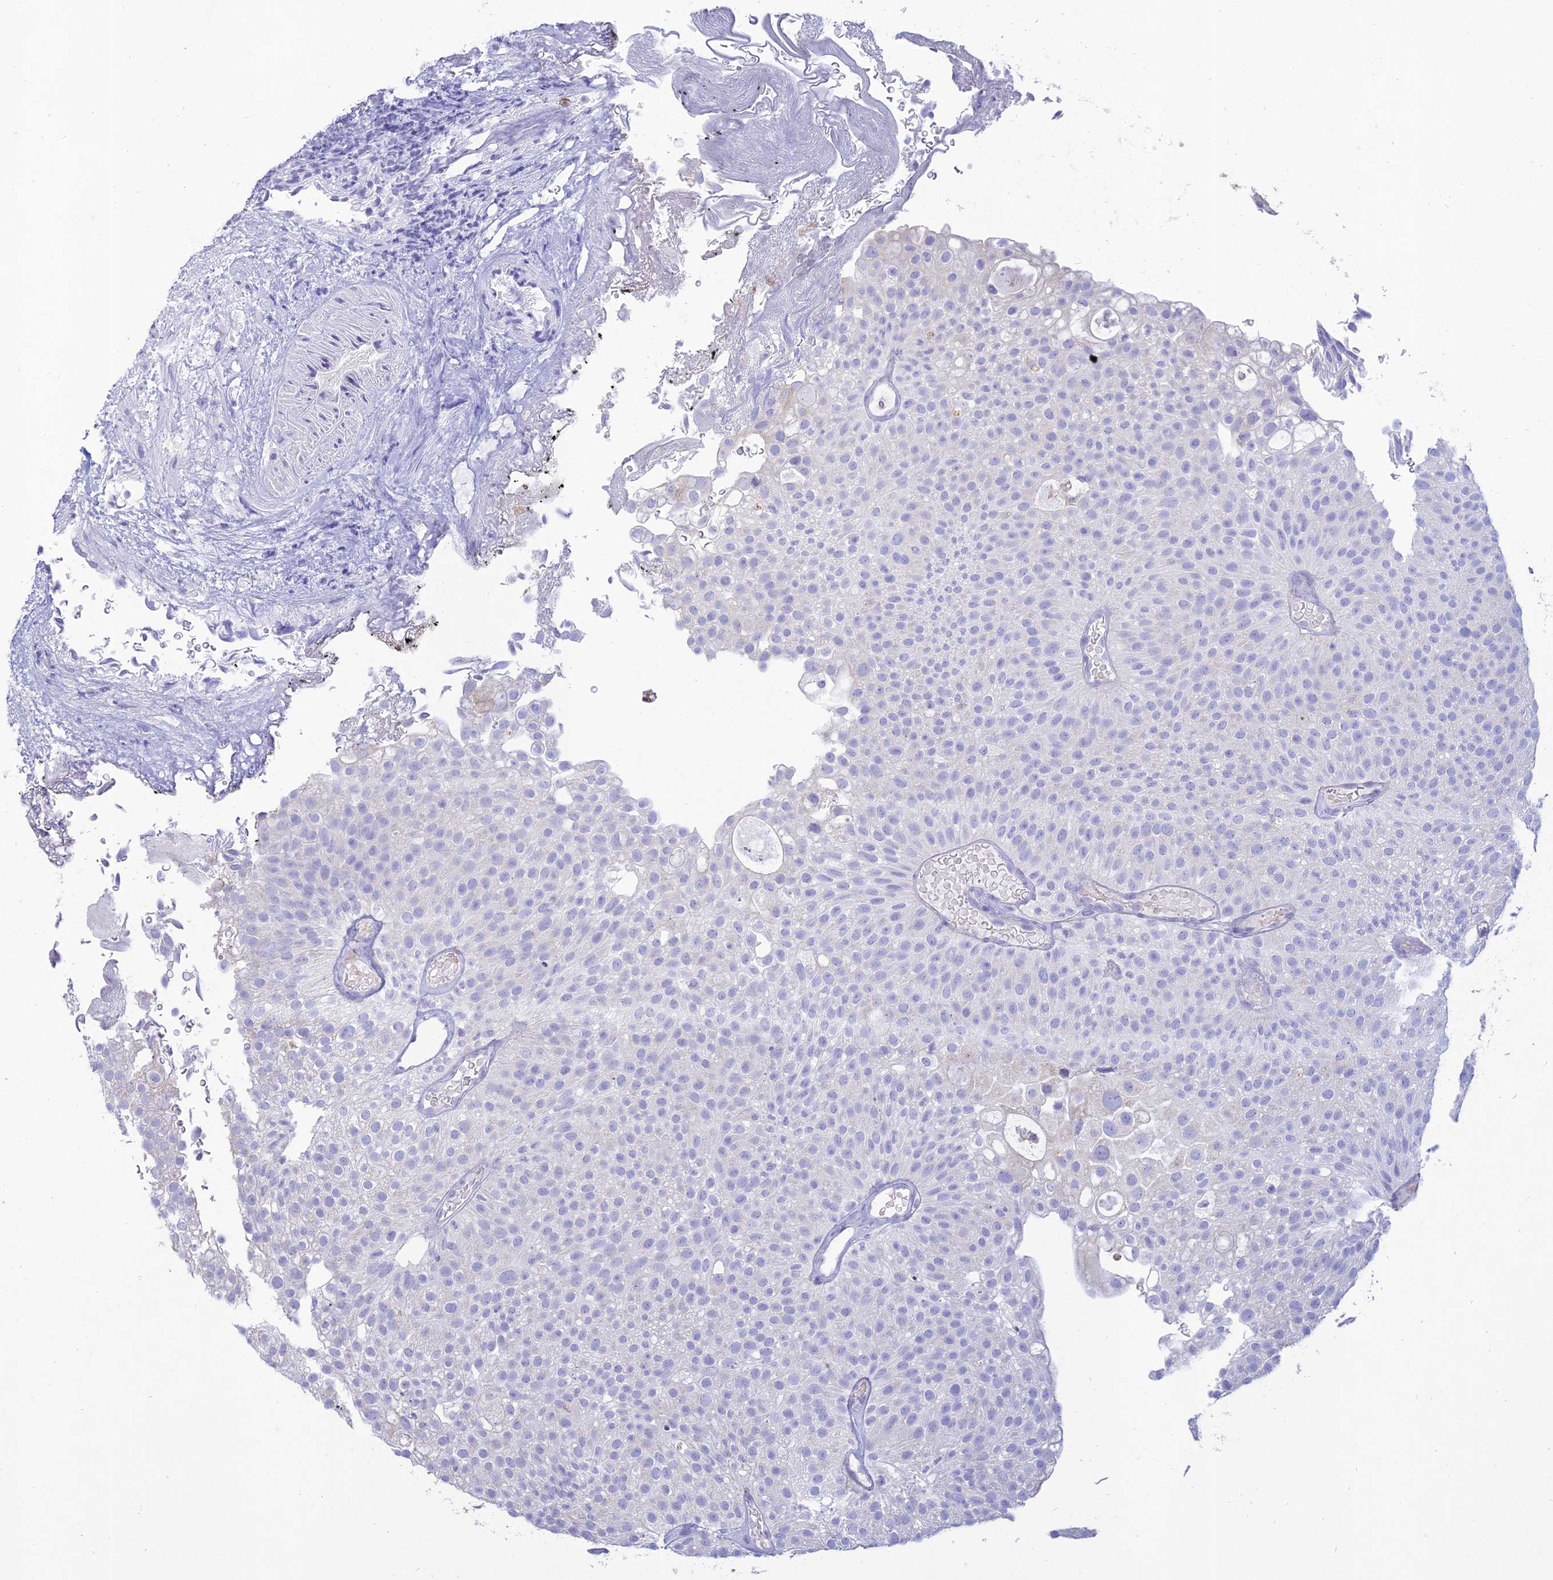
{"staining": {"intensity": "negative", "quantity": "none", "location": "none"}, "tissue": "urothelial cancer", "cell_type": "Tumor cells", "image_type": "cancer", "snomed": [{"axis": "morphology", "description": "Urothelial carcinoma, Low grade"}, {"axis": "topography", "description": "Urinary bladder"}], "caption": "Image shows no protein positivity in tumor cells of urothelial carcinoma (low-grade) tissue.", "gene": "MAL2", "patient": {"sex": "male", "age": 78}}